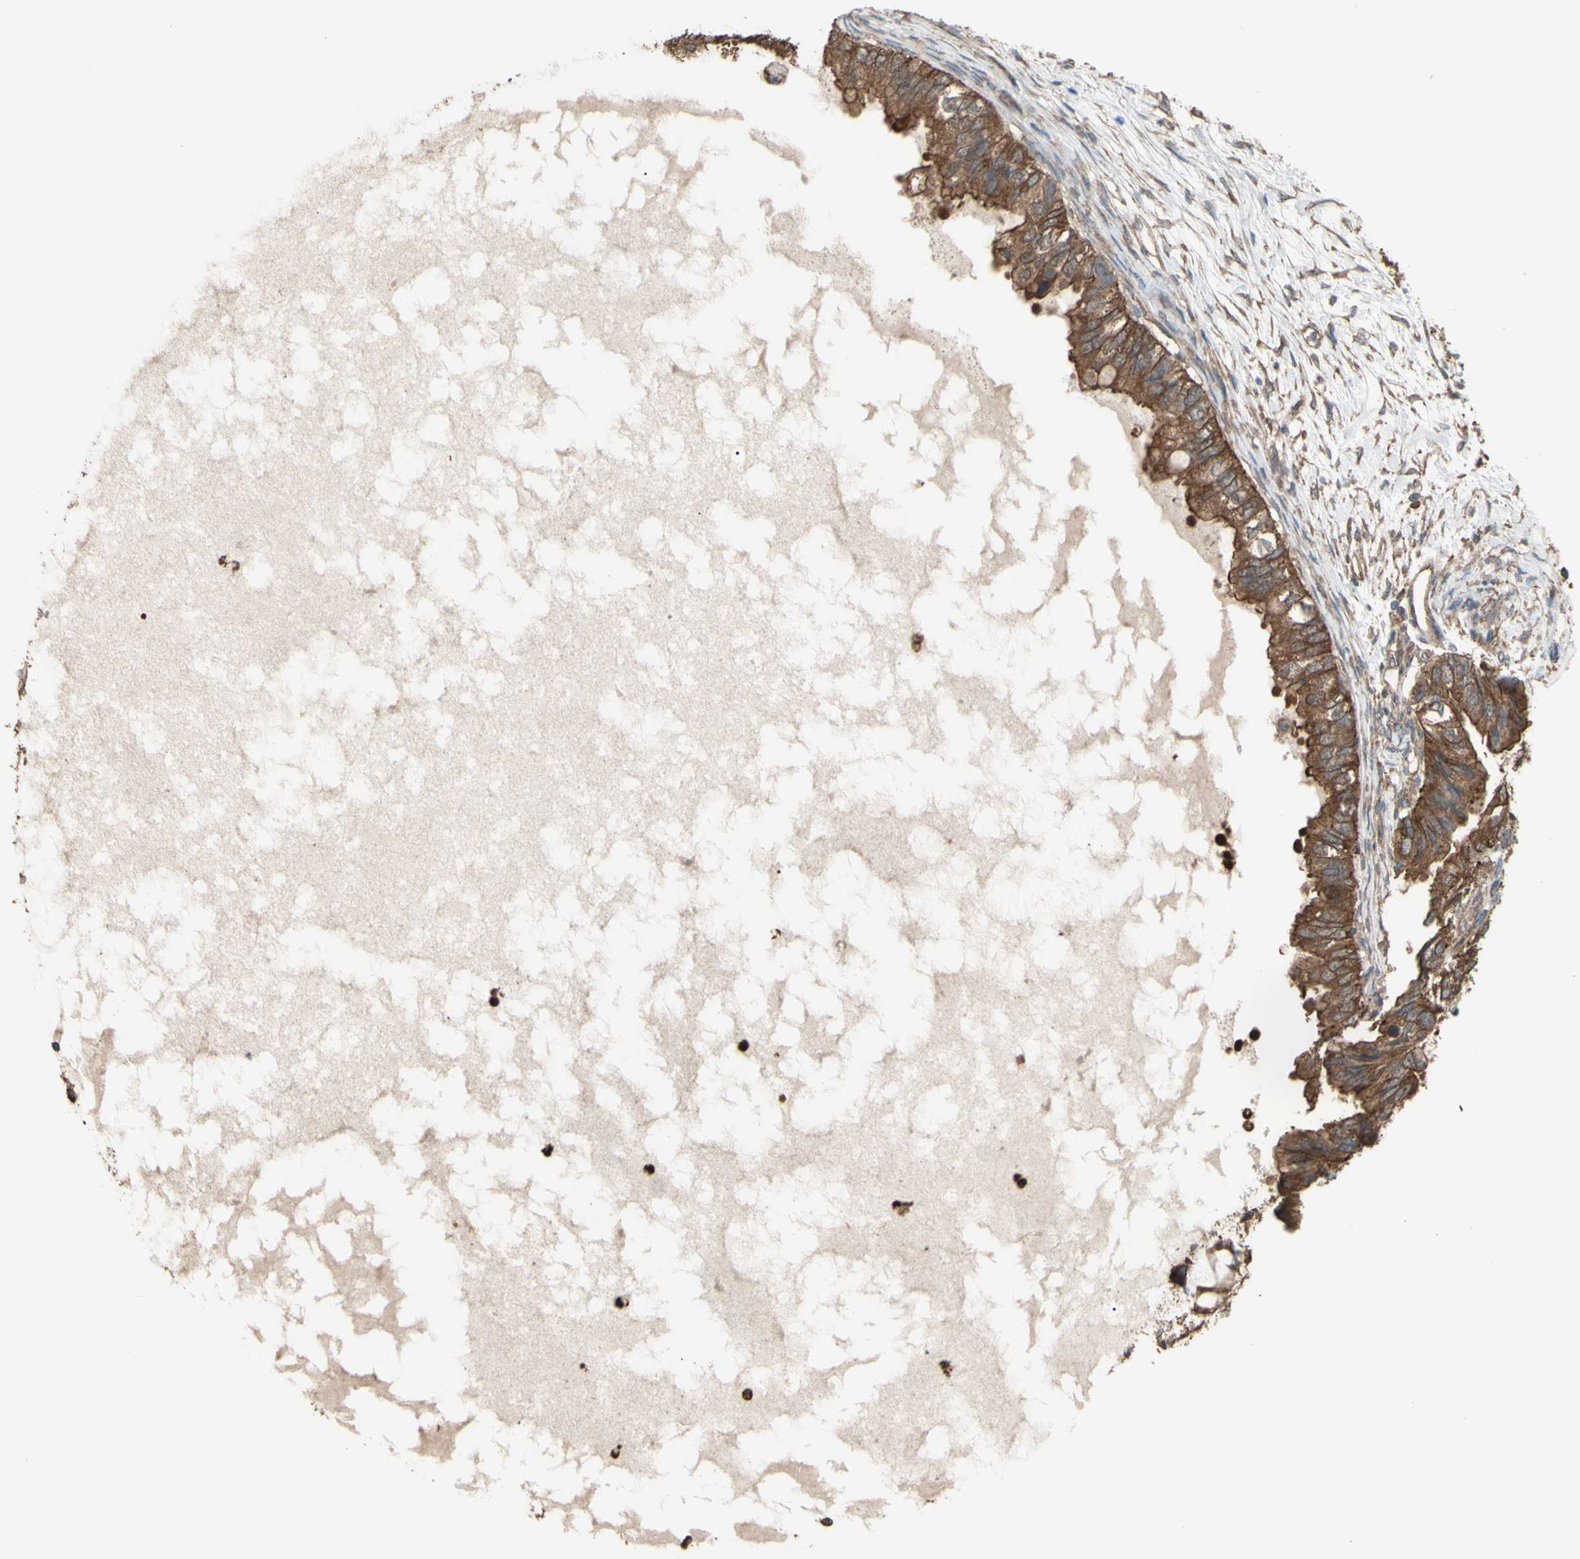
{"staining": {"intensity": "strong", "quantity": ">75%", "location": "cytoplasmic/membranous"}, "tissue": "ovarian cancer", "cell_type": "Tumor cells", "image_type": "cancer", "snomed": [{"axis": "morphology", "description": "Cystadenocarcinoma, mucinous, NOS"}, {"axis": "topography", "description": "Ovary"}], "caption": "Ovarian mucinous cystadenocarcinoma stained with a brown dye reveals strong cytoplasmic/membranous positive expression in approximately >75% of tumor cells.", "gene": "CTTN", "patient": {"sex": "female", "age": 80}}